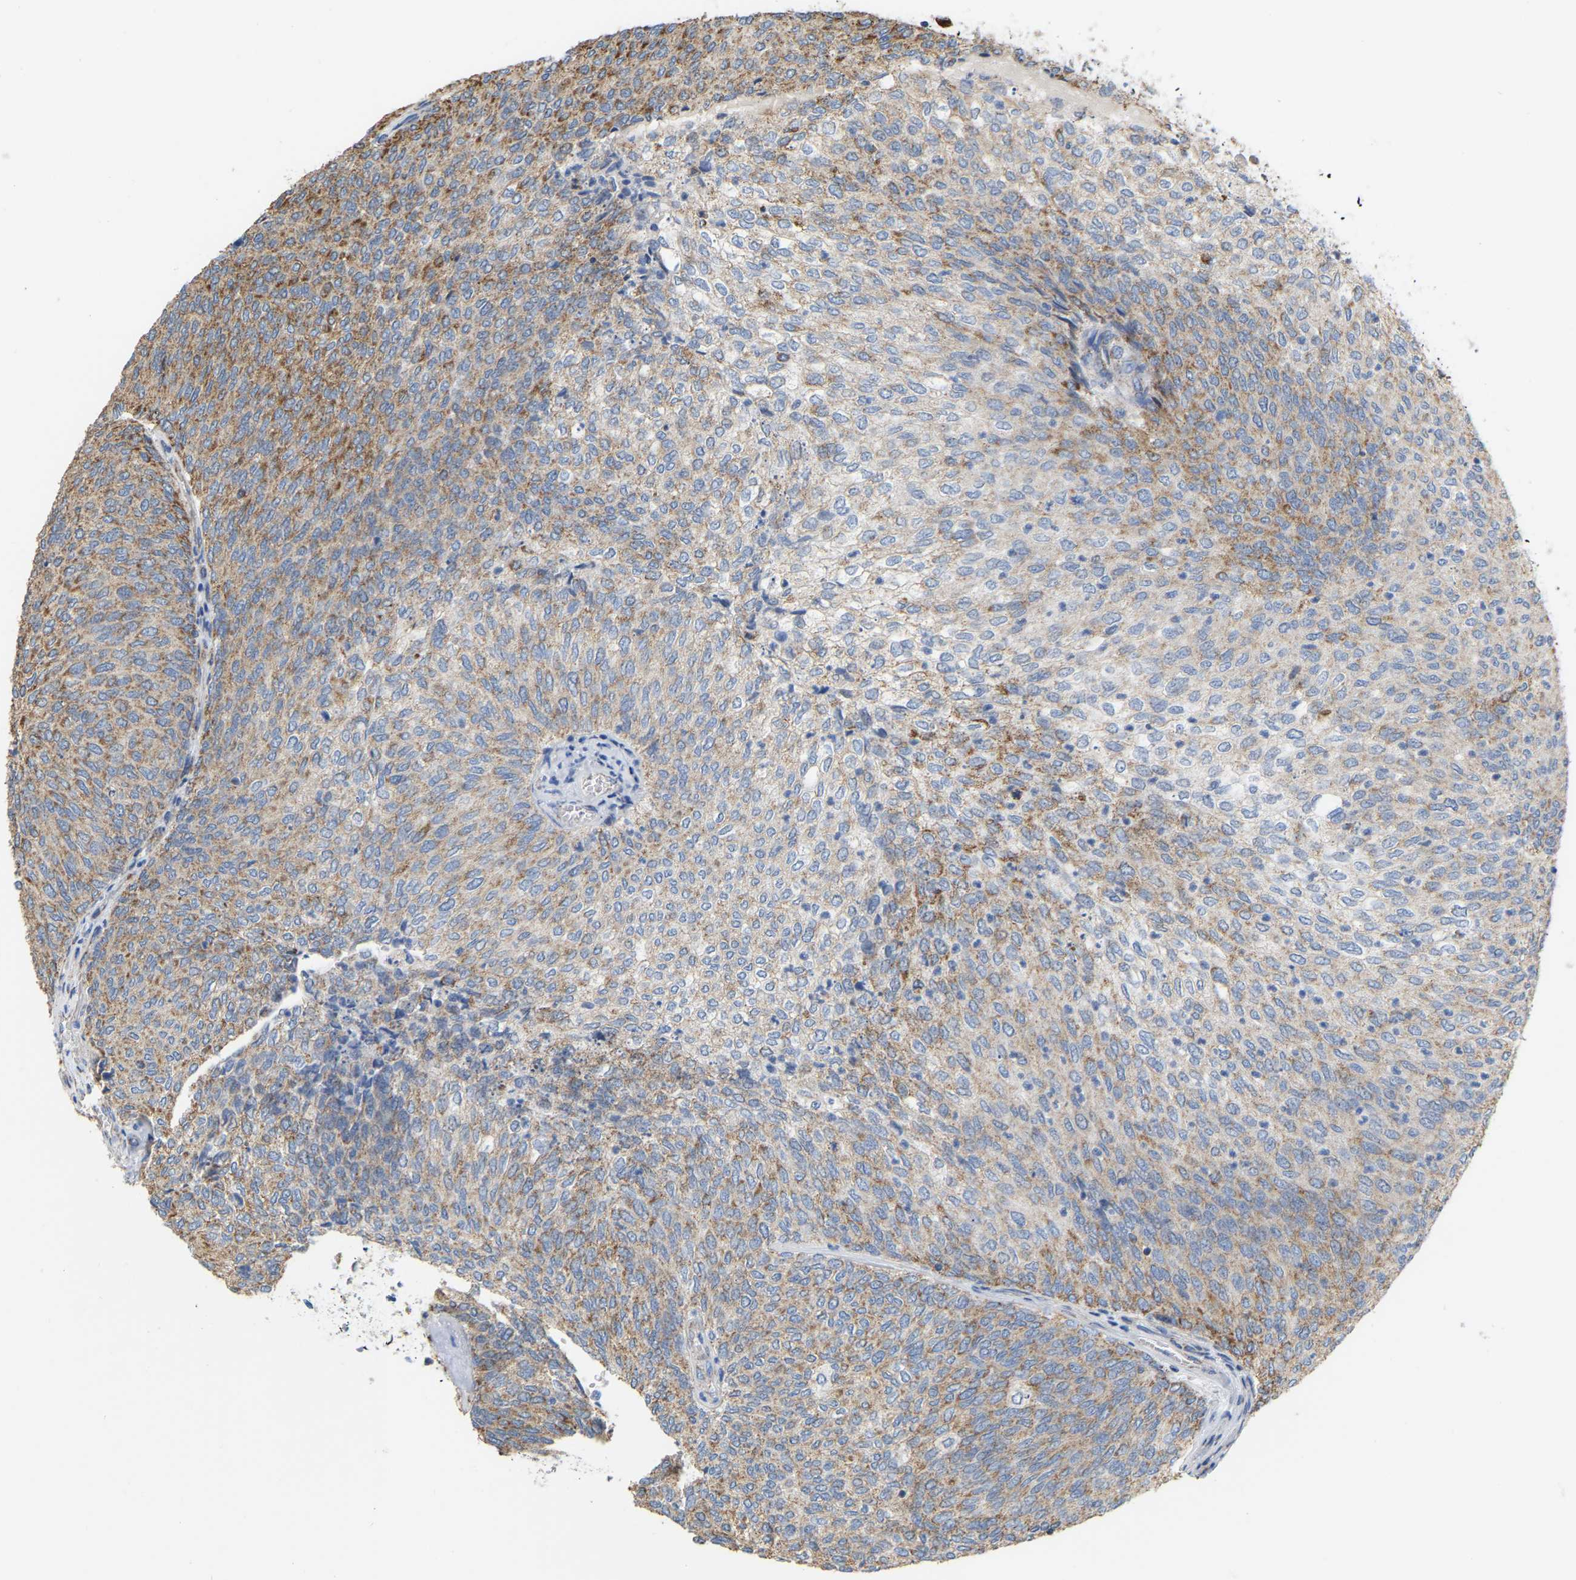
{"staining": {"intensity": "moderate", "quantity": ">75%", "location": "cytoplasmic/membranous"}, "tissue": "urothelial cancer", "cell_type": "Tumor cells", "image_type": "cancer", "snomed": [{"axis": "morphology", "description": "Urothelial carcinoma, Low grade"}, {"axis": "topography", "description": "Urinary bladder"}], "caption": "Approximately >75% of tumor cells in urothelial cancer show moderate cytoplasmic/membranous protein positivity as visualized by brown immunohistochemical staining.", "gene": "CBLB", "patient": {"sex": "female", "age": 79}}